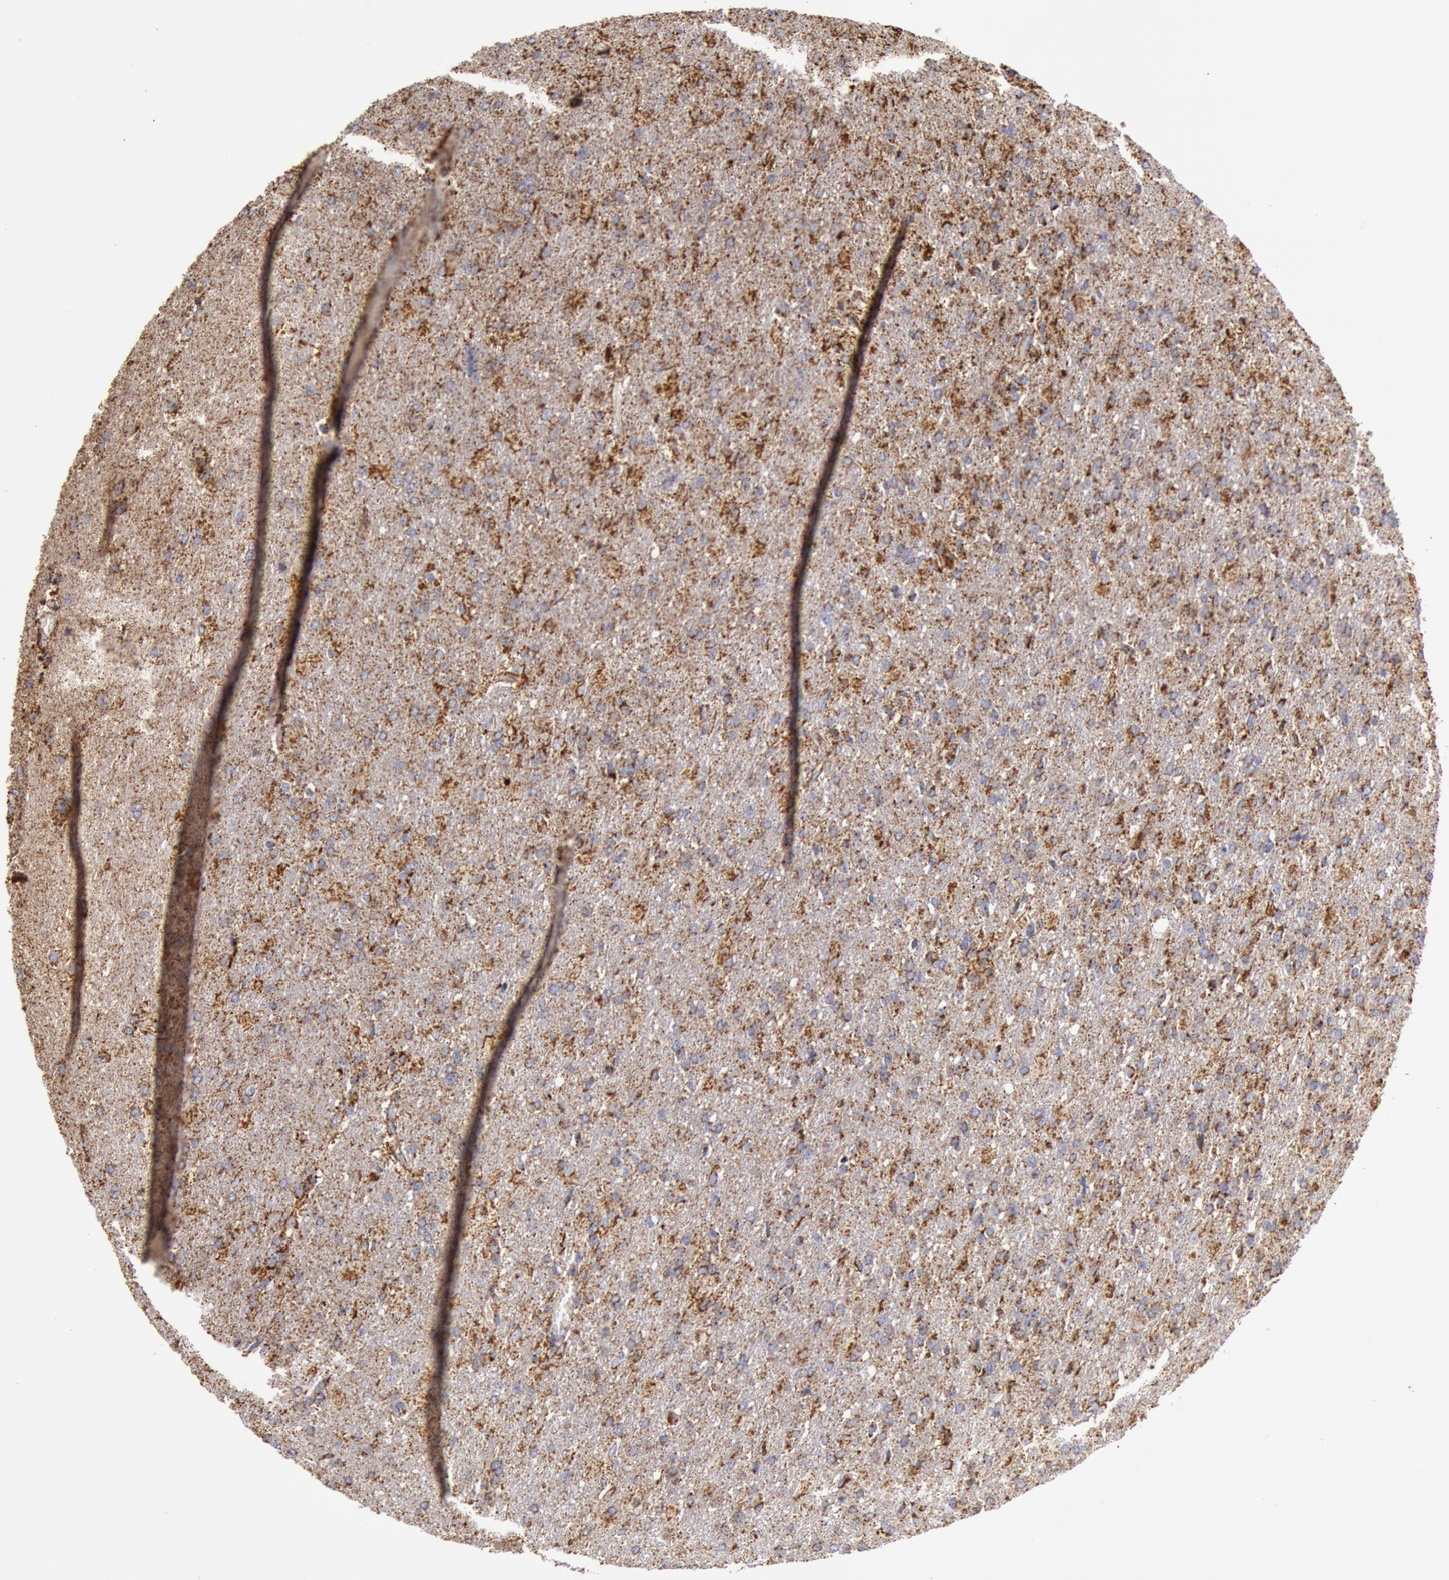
{"staining": {"intensity": "moderate", "quantity": "25%-75%", "location": "cytoplasmic/membranous"}, "tissue": "glioma", "cell_type": "Tumor cells", "image_type": "cancer", "snomed": [{"axis": "morphology", "description": "Glioma, malignant, High grade"}, {"axis": "topography", "description": "Brain"}], "caption": "Immunohistochemistry histopathology image of human glioma stained for a protein (brown), which shows medium levels of moderate cytoplasmic/membranous positivity in approximately 25%-75% of tumor cells.", "gene": "CYC1", "patient": {"sex": "male", "age": 68}}